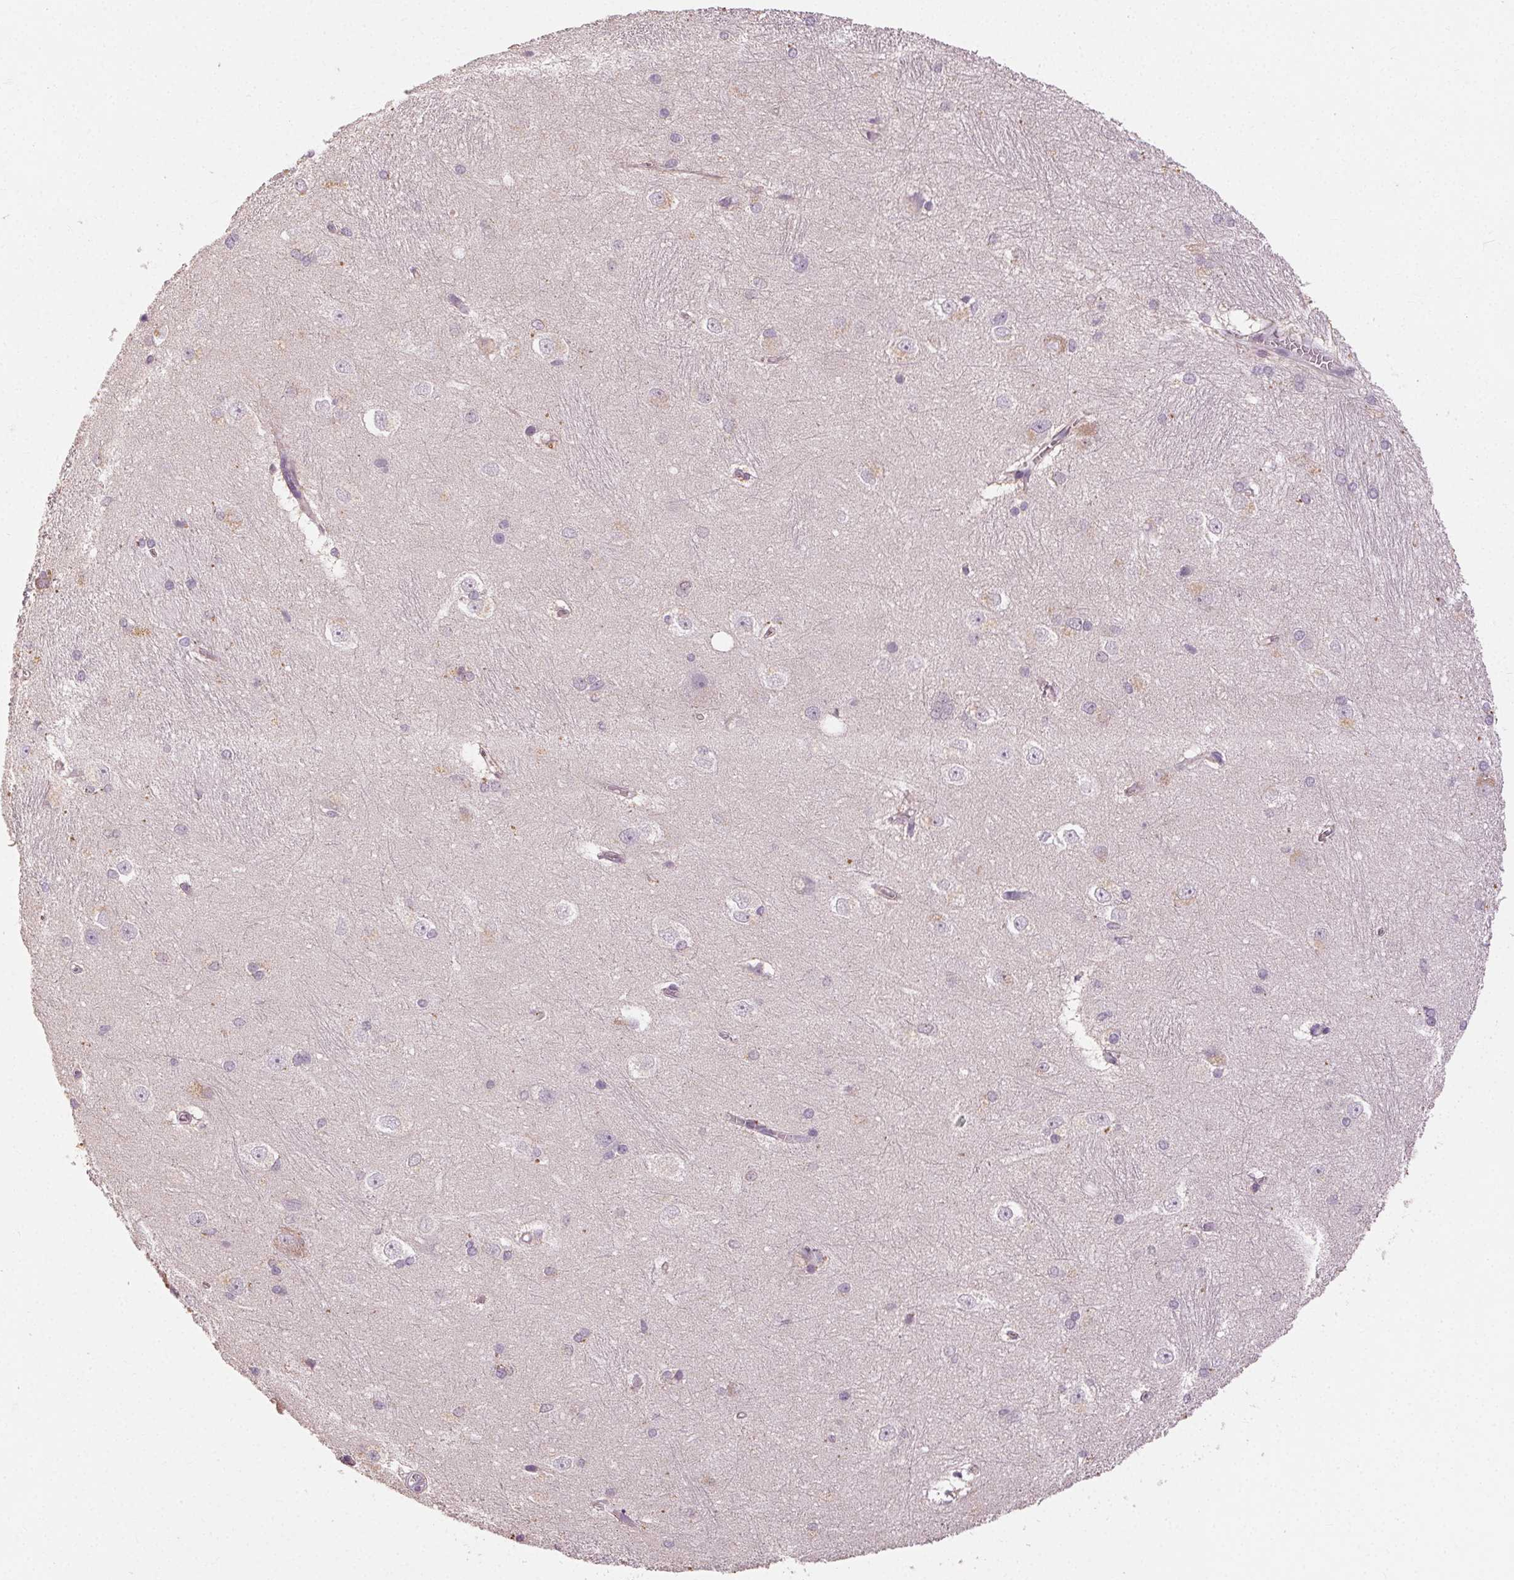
{"staining": {"intensity": "negative", "quantity": "none", "location": "none"}, "tissue": "hippocampus", "cell_type": "Glial cells", "image_type": "normal", "snomed": [{"axis": "morphology", "description": "Normal tissue, NOS"}, {"axis": "topography", "description": "Cerebral cortex"}, {"axis": "topography", "description": "Hippocampus"}], "caption": "The photomicrograph exhibits no significant staining in glial cells of hippocampus. (DAB immunohistochemistry with hematoxylin counter stain).", "gene": "CLTRN", "patient": {"sex": "female", "age": 19}}